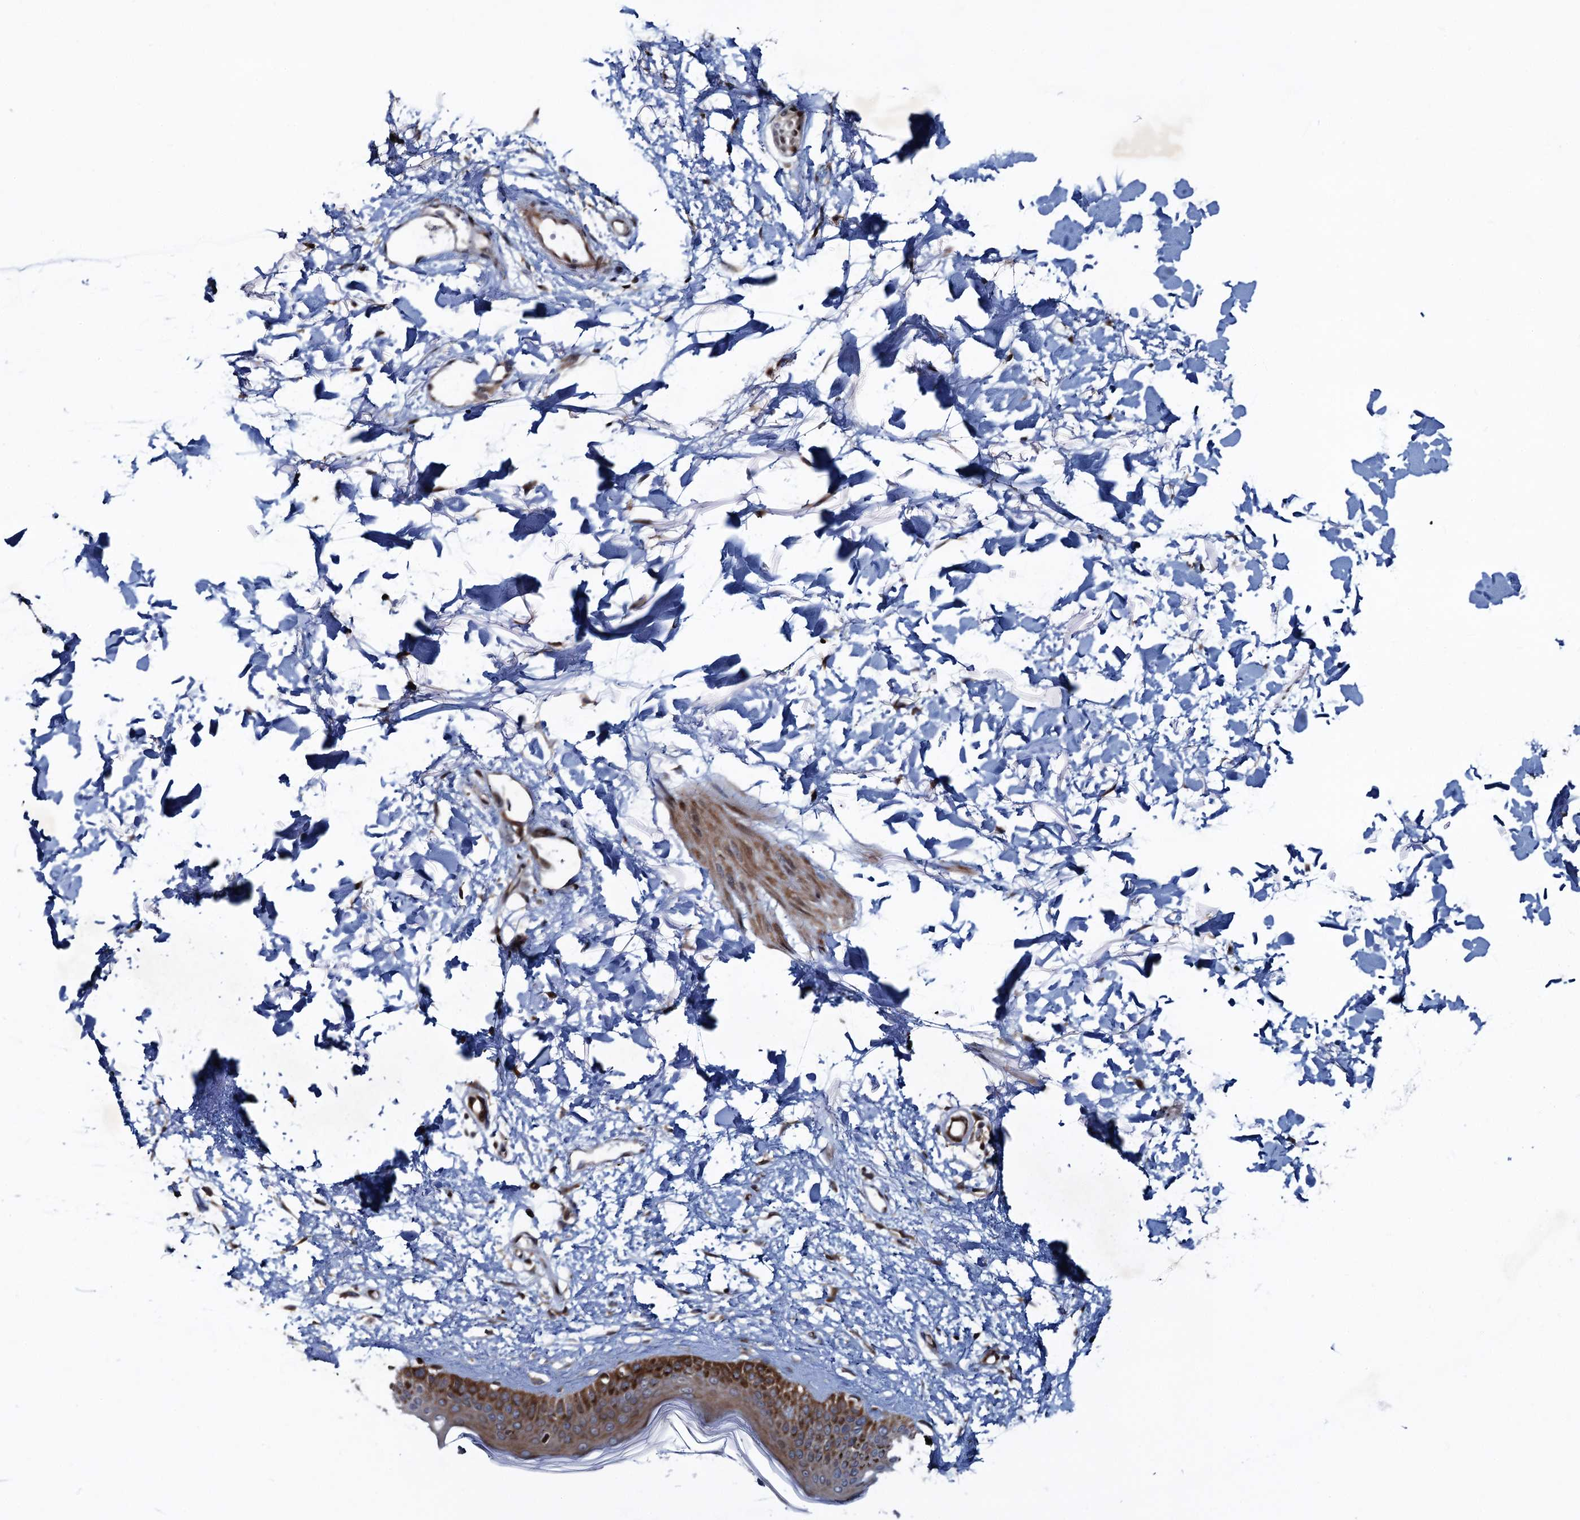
{"staining": {"intensity": "moderate", "quantity": ">75%", "location": "cytoplasmic/membranous,nuclear"}, "tissue": "skin", "cell_type": "Fibroblasts", "image_type": "normal", "snomed": [{"axis": "morphology", "description": "Normal tissue, NOS"}, {"axis": "topography", "description": "Skin"}], "caption": "This is a micrograph of immunohistochemistry staining of unremarkable skin, which shows moderate positivity in the cytoplasmic/membranous,nuclear of fibroblasts.", "gene": "ATOSA", "patient": {"sex": "female", "age": 58}}